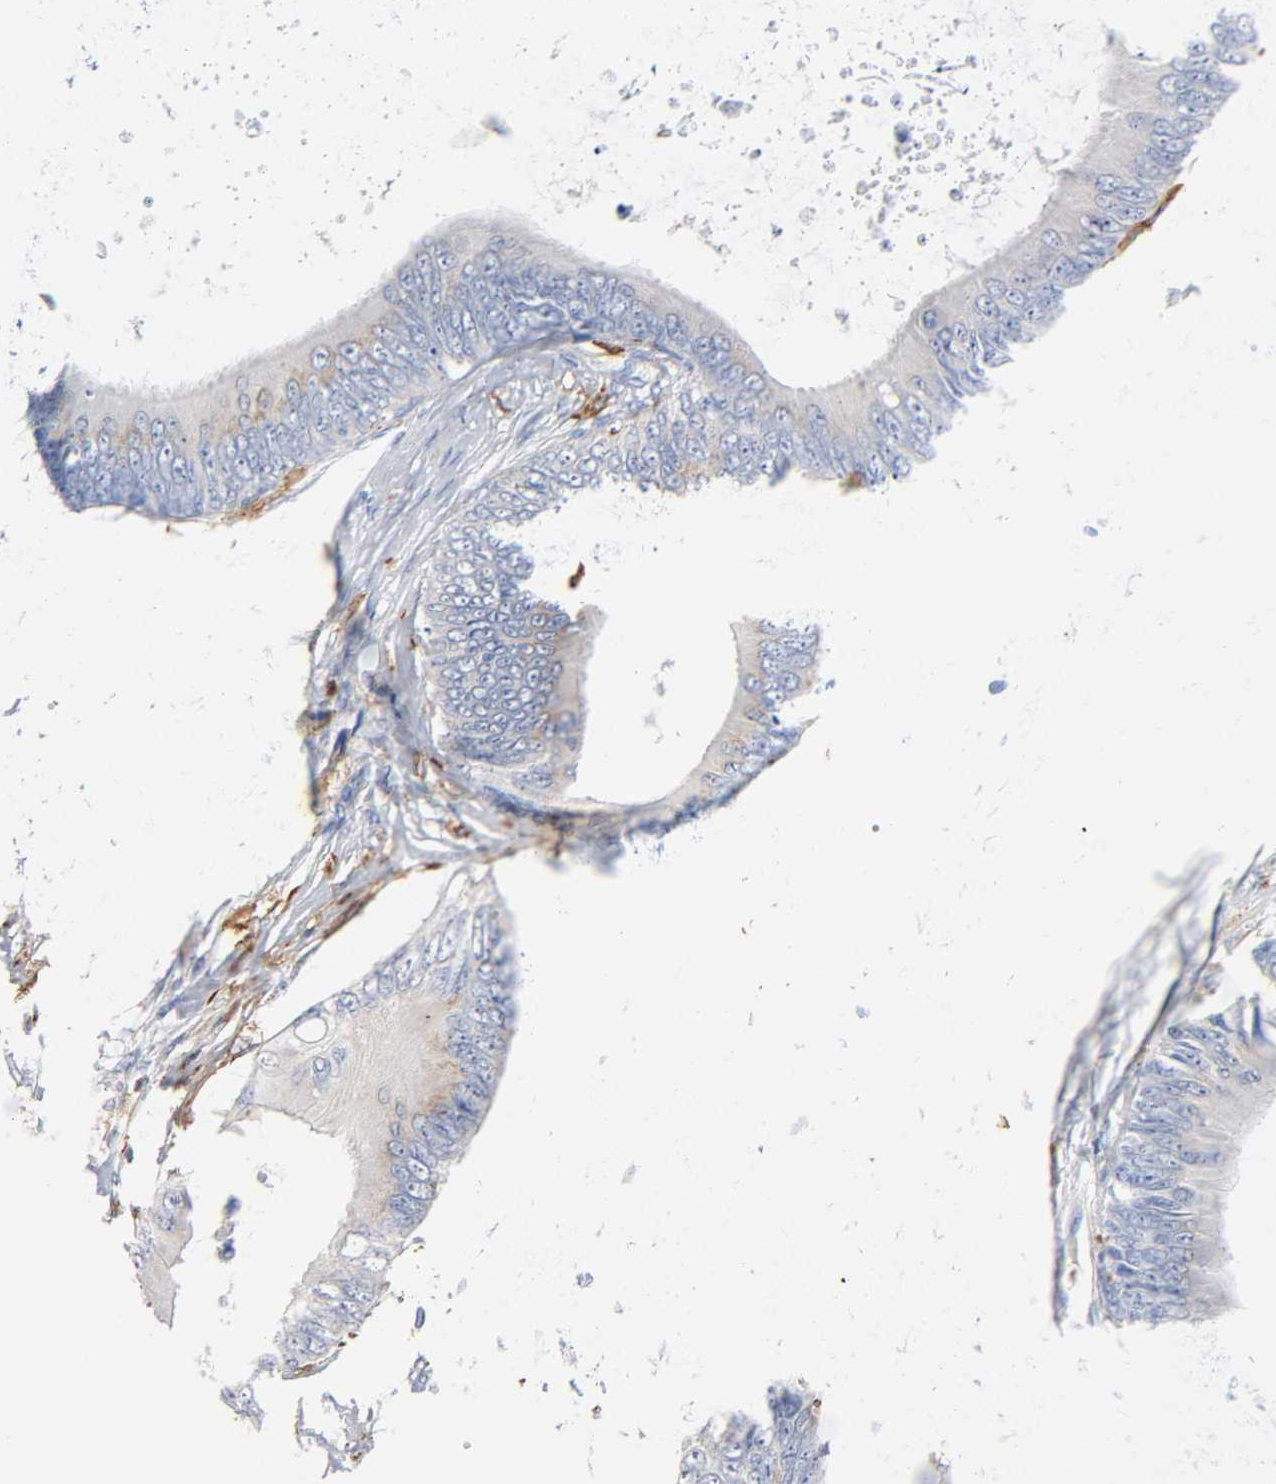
{"staining": {"intensity": "weak", "quantity": "25%-75%", "location": "cytoplasmic/membranous"}, "tissue": "colorectal cancer", "cell_type": "Tumor cells", "image_type": "cancer", "snomed": [{"axis": "morphology", "description": "Normal tissue, NOS"}, {"axis": "morphology", "description": "Adenocarcinoma, NOS"}, {"axis": "topography", "description": "Rectum"}, {"axis": "topography", "description": "Peripheral nerve tissue"}], "caption": "Immunohistochemistry (IHC) (DAB (3,3'-diaminobenzidine)) staining of human colorectal adenocarcinoma exhibits weak cytoplasmic/membranous protein expression in approximately 25%-75% of tumor cells. Nuclei are stained in blue.", "gene": "CAPN10", "patient": {"sex": "female", "age": 77}}